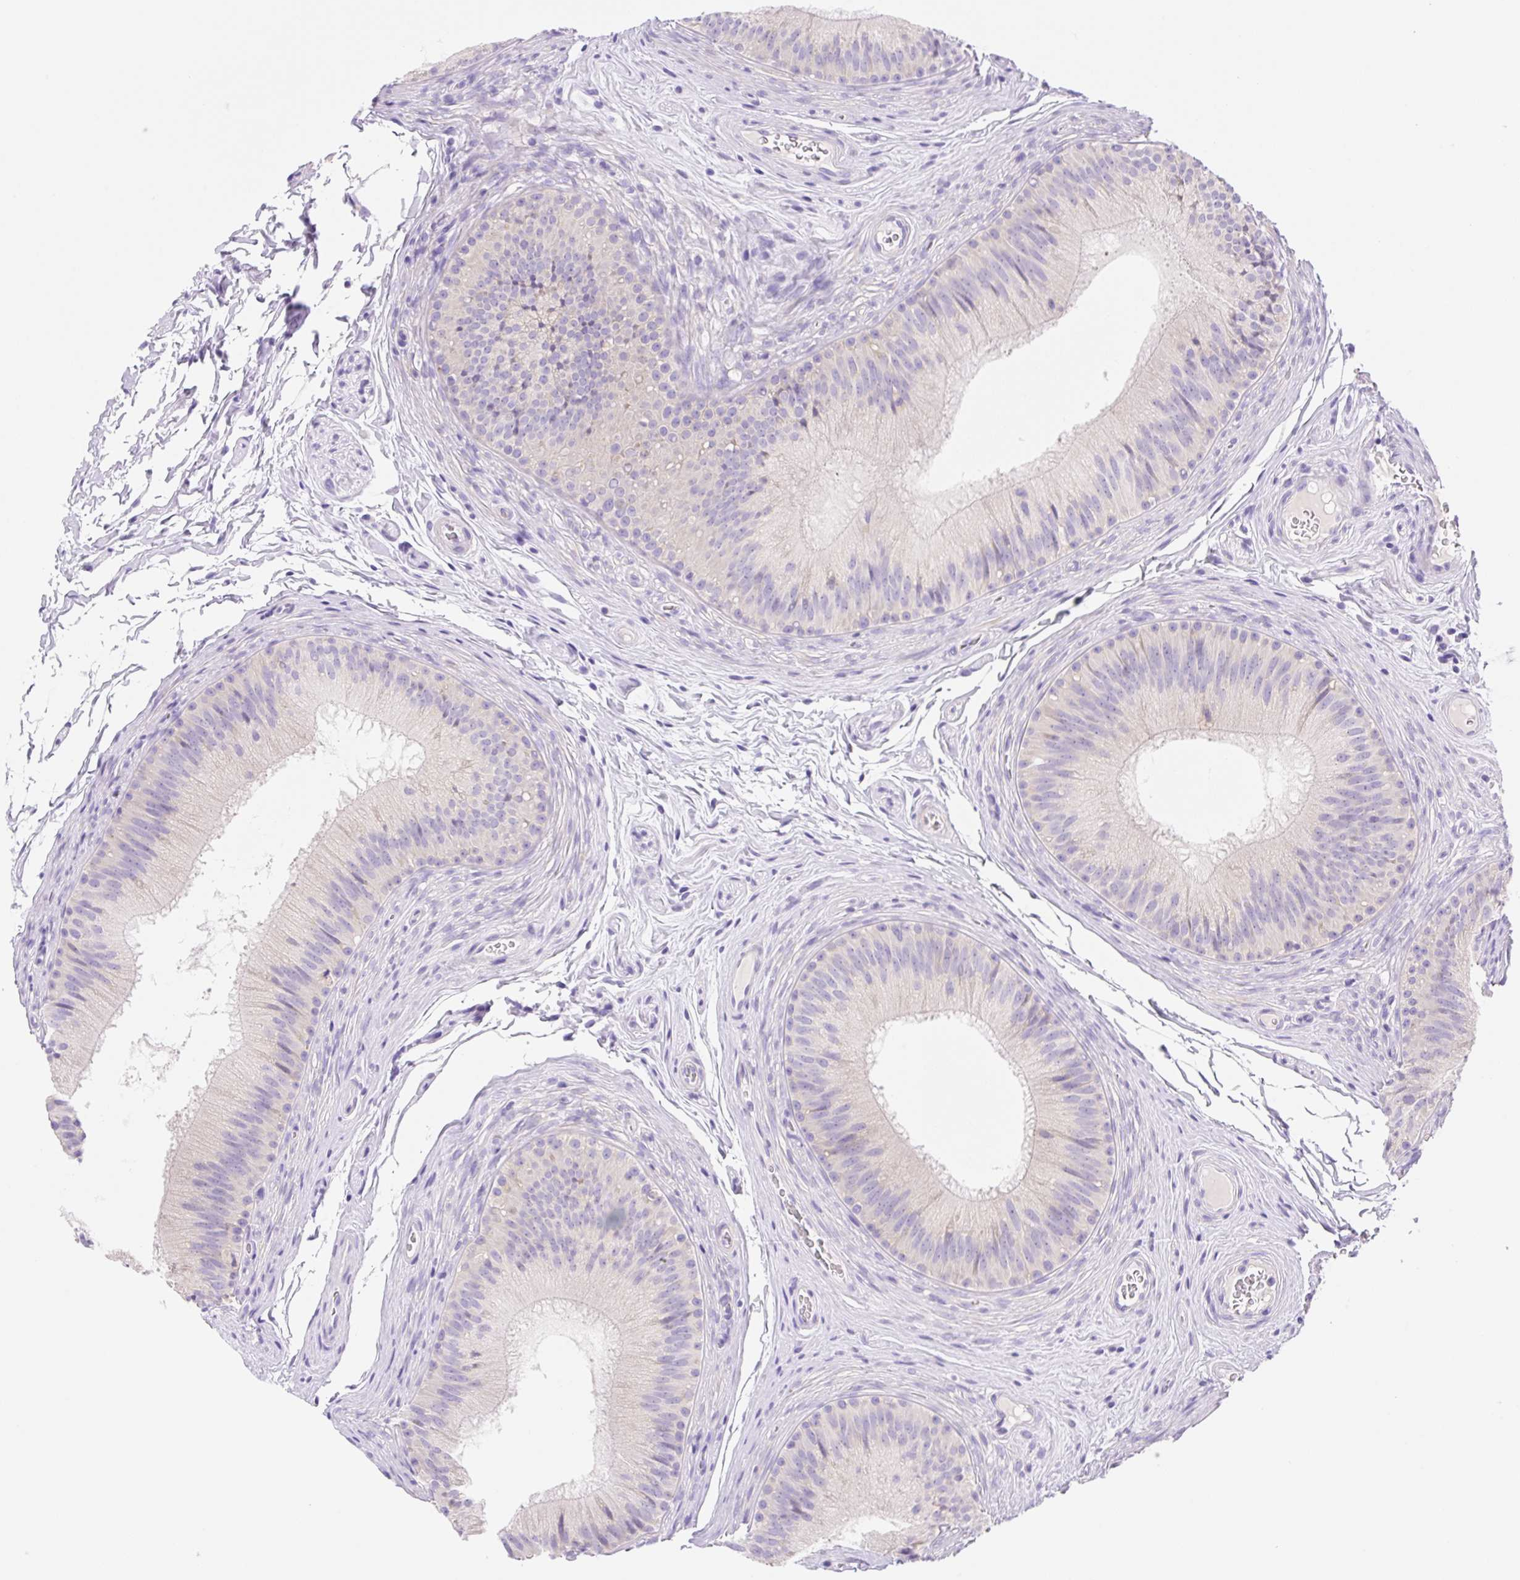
{"staining": {"intensity": "weak", "quantity": "<25%", "location": "cytoplasmic/membranous"}, "tissue": "epididymis", "cell_type": "Glandular cells", "image_type": "normal", "snomed": [{"axis": "morphology", "description": "Normal tissue, NOS"}, {"axis": "topography", "description": "Epididymis"}], "caption": "Immunohistochemical staining of benign epididymis displays no significant staining in glandular cells. (DAB immunohistochemistry visualized using brightfield microscopy, high magnification).", "gene": "DENND5A", "patient": {"sex": "male", "age": 24}}